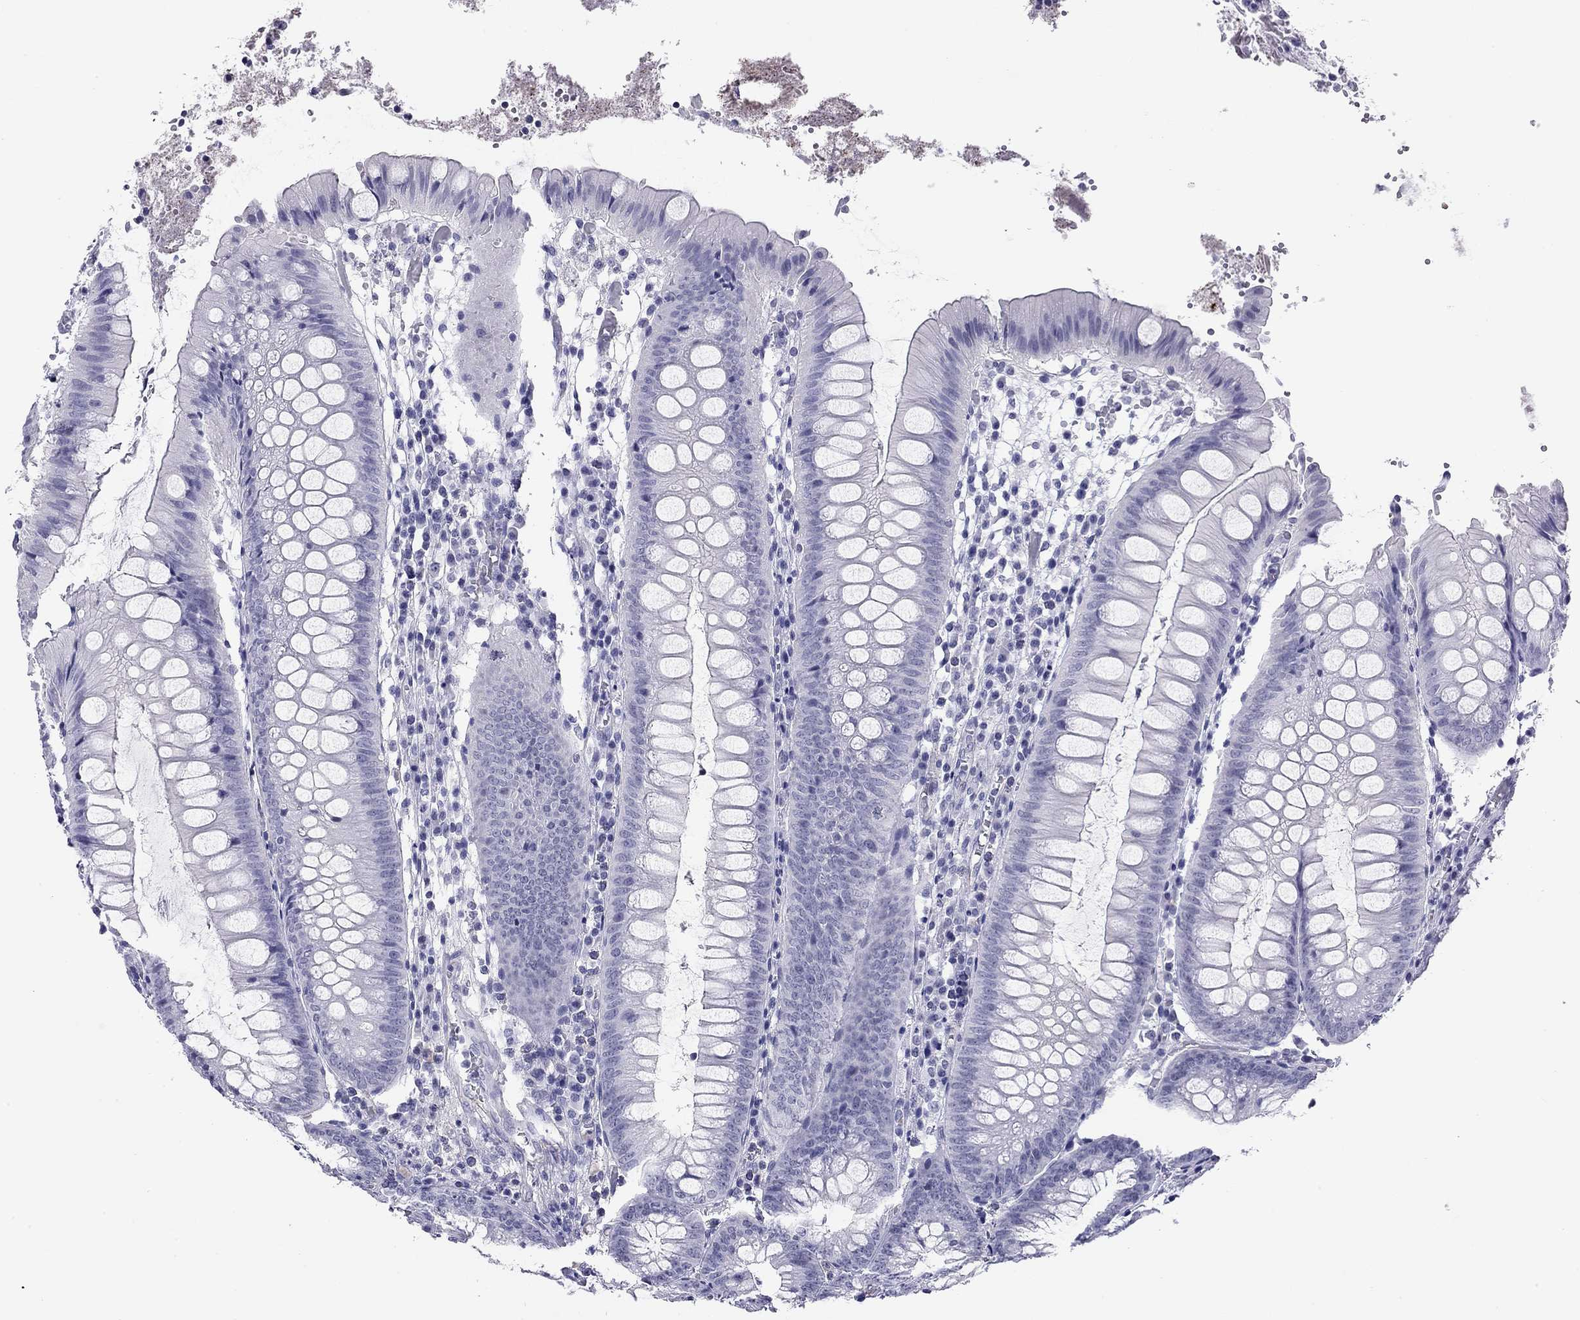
{"staining": {"intensity": "negative", "quantity": "none", "location": "none"}, "tissue": "appendix", "cell_type": "Glandular cells", "image_type": "normal", "snomed": [{"axis": "morphology", "description": "Normal tissue, NOS"}, {"axis": "morphology", "description": "Inflammation, NOS"}, {"axis": "topography", "description": "Appendix"}], "caption": "Immunohistochemistry (IHC) of normal appendix displays no positivity in glandular cells.", "gene": "MYMX", "patient": {"sex": "male", "age": 16}}